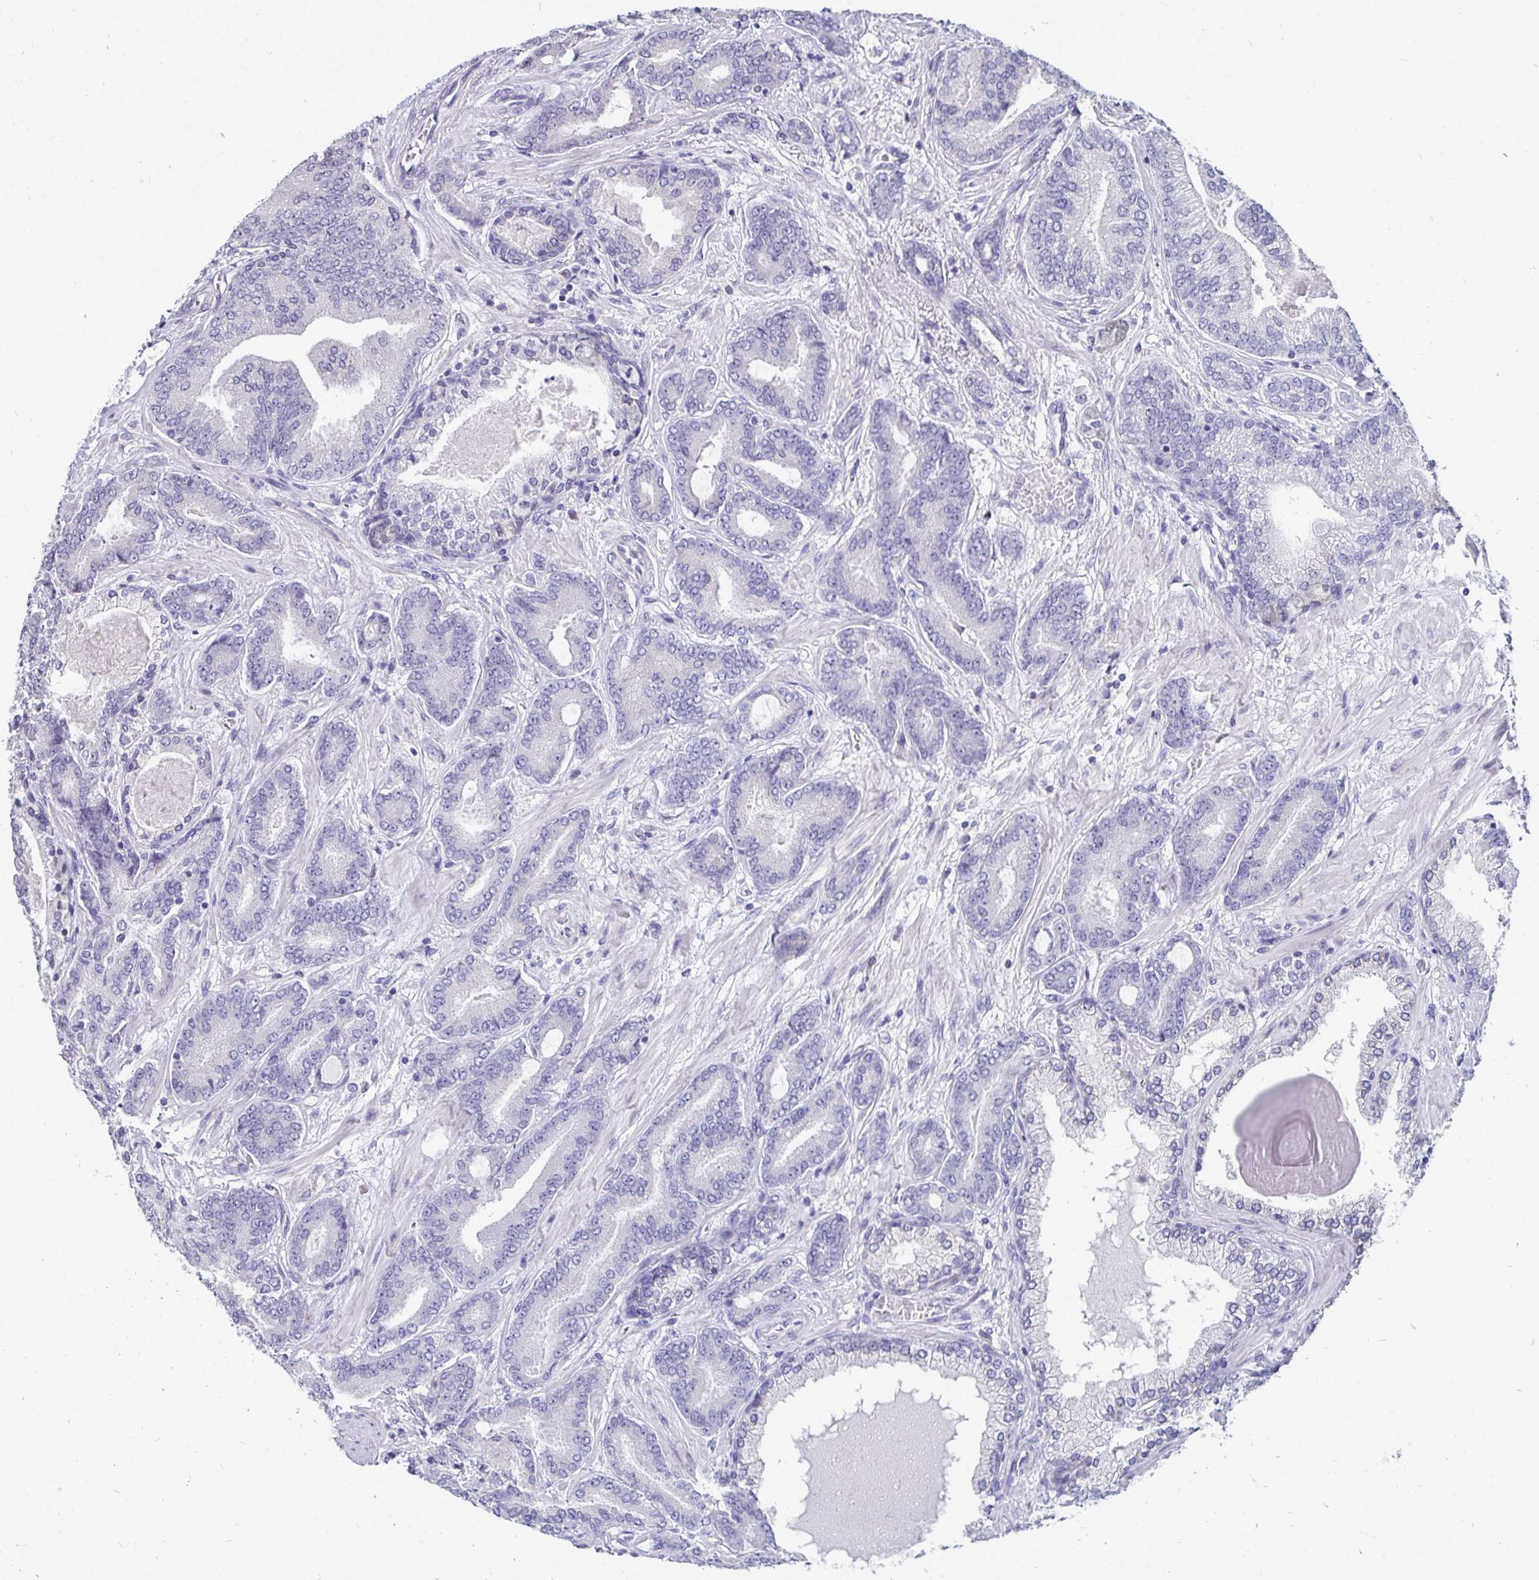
{"staining": {"intensity": "negative", "quantity": "none", "location": "none"}, "tissue": "prostate cancer", "cell_type": "Tumor cells", "image_type": "cancer", "snomed": [{"axis": "morphology", "description": "Adenocarcinoma, High grade"}, {"axis": "topography", "description": "Prostate"}], "caption": "The IHC micrograph has no significant expression in tumor cells of prostate high-grade adenocarcinoma tissue.", "gene": "ANLN", "patient": {"sex": "male", "age": 62}}